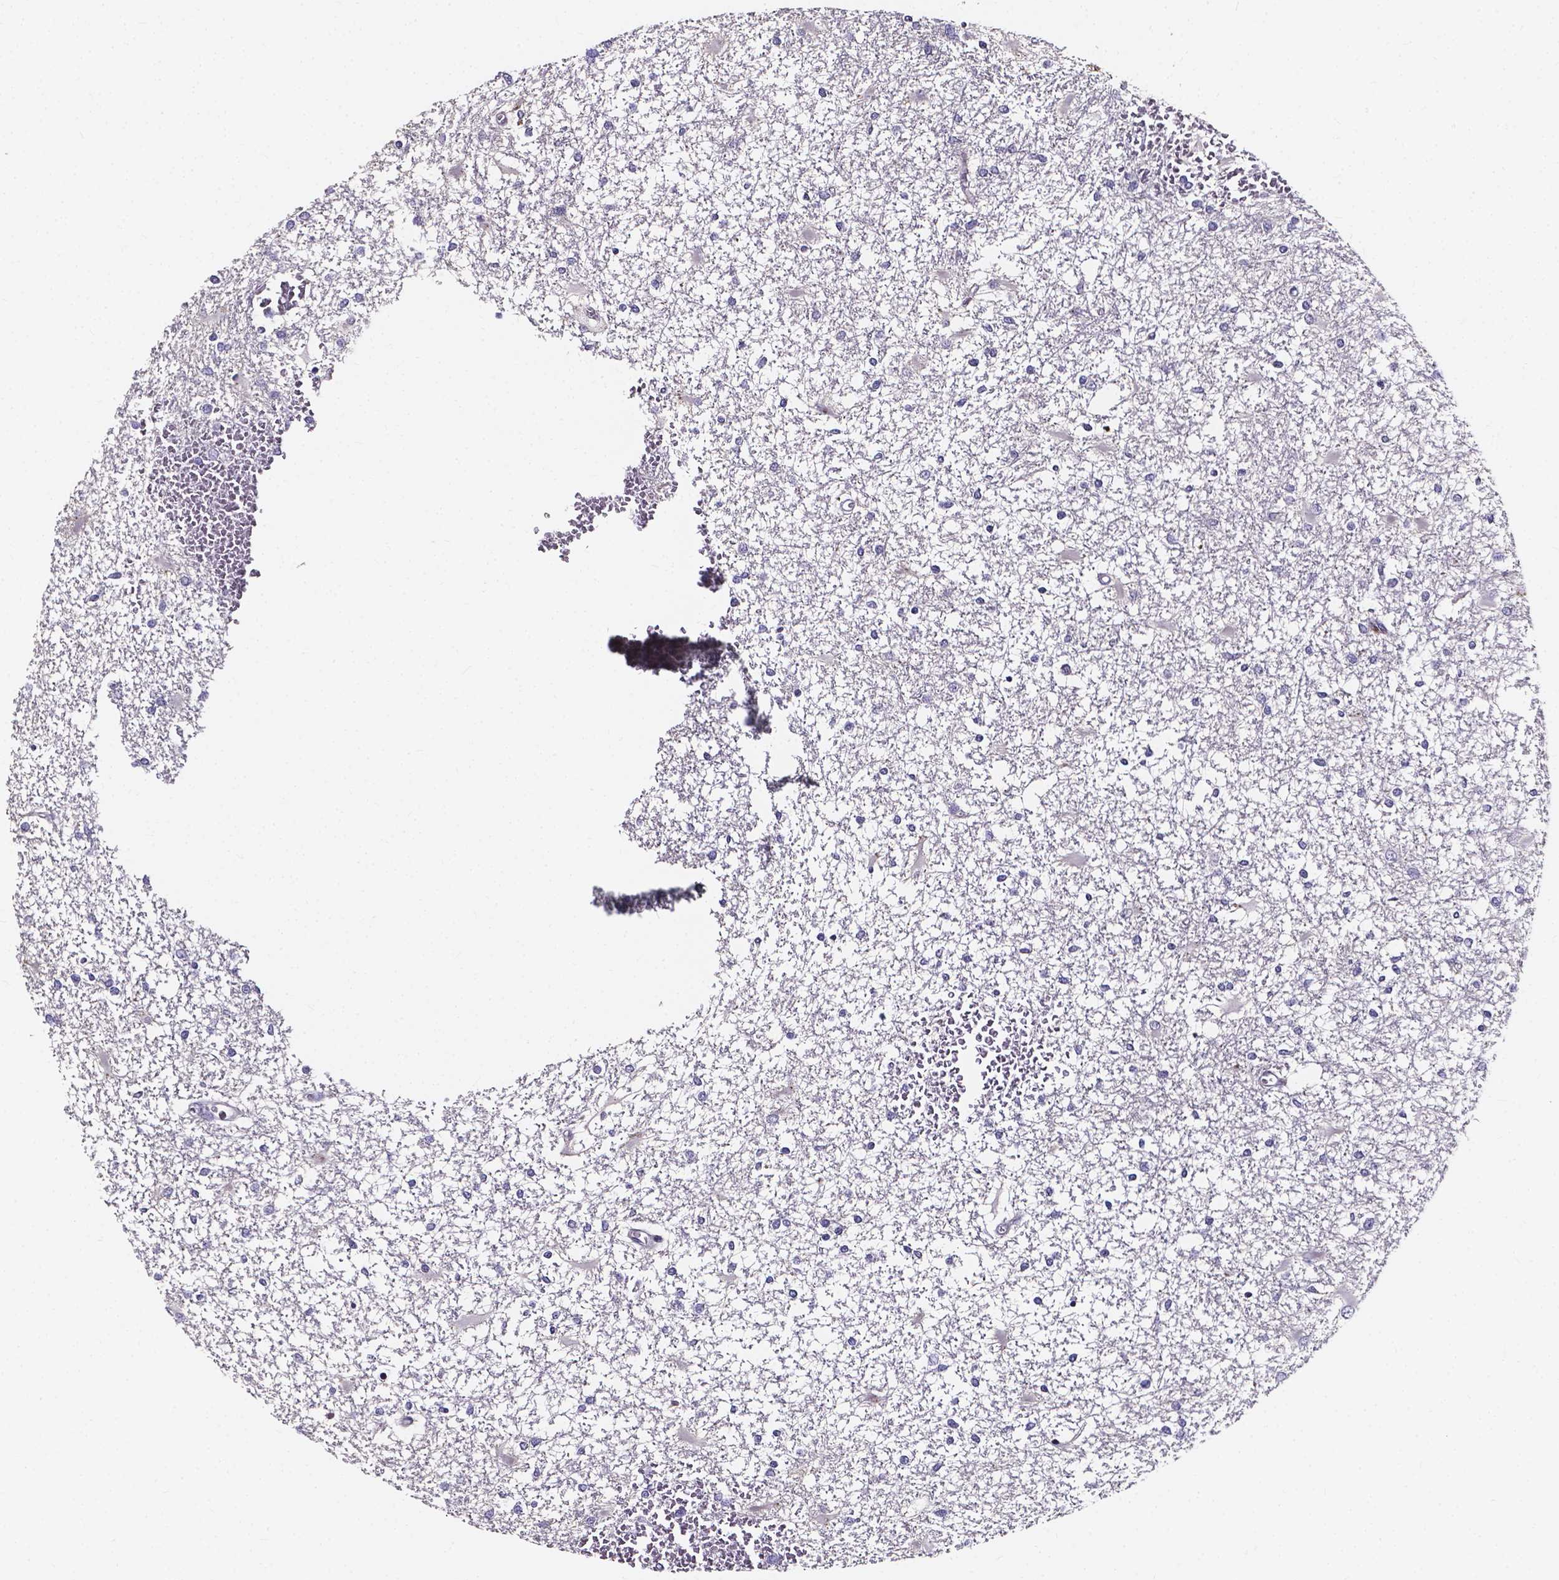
{"staining": {"intensity": "negative", "quantity": "none", "location": "none"}, "tissue": "glioma", "cell_type": "Tumor cells", "image_type": "cancer", "snomed": [{"axis": "morphology", "description": "Glioma, malignant, High grade"}, {"axis": "topography", "description": "Cerebral cortex"}], "caption": "The micrograph exhibits no staining of tumor cells in malignant glioma (high-grade). (DAB (3,3'-diaminobenzidine) immunohistochemistry, high magnification).", "gene": "THEMIS", "patient": {"sex": "male", "age": 79}}